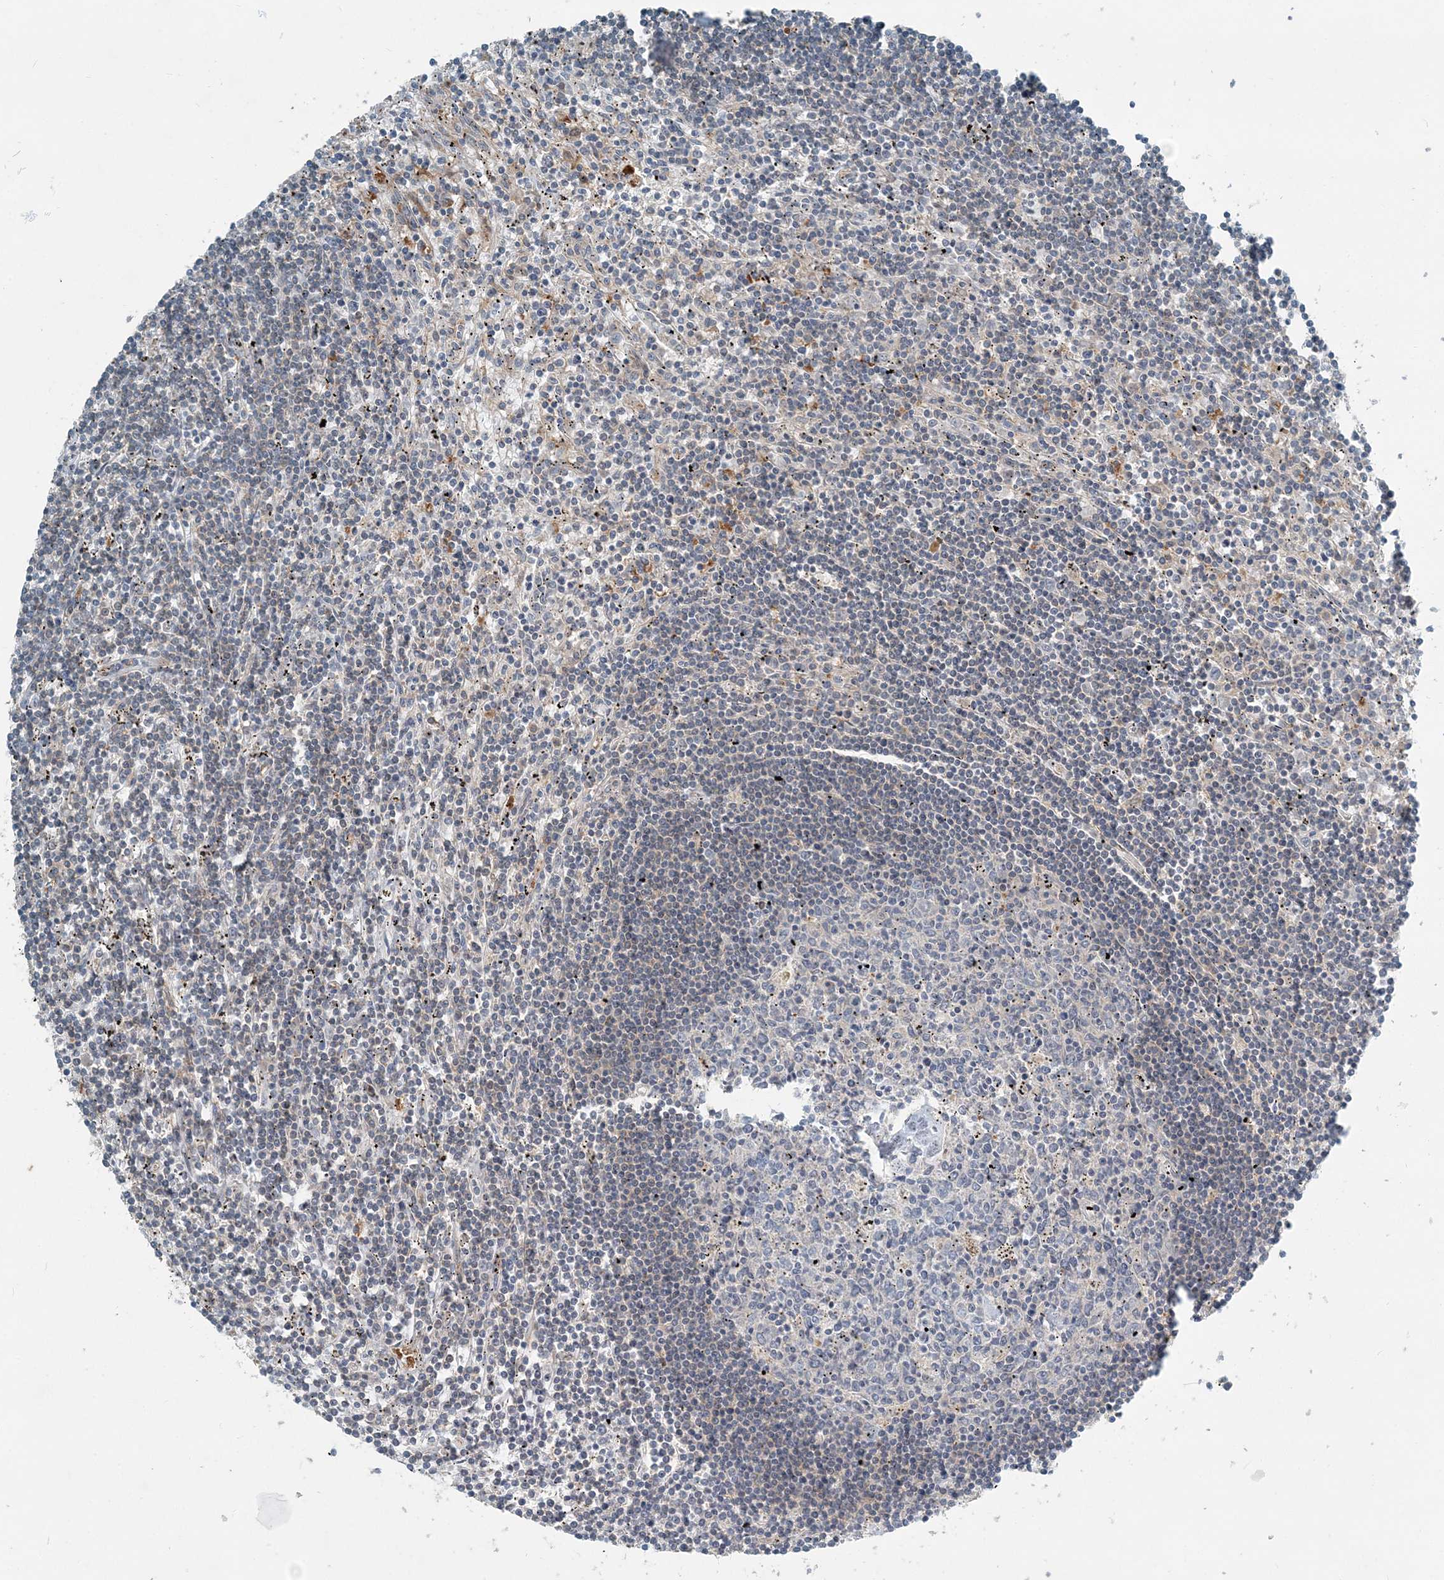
{"staining": {"intensity": "negative", "quantity": "none", "location": "none"}, "tissue": "lymphoma", "cell_type": "Tumor cells", "image_type": "cancer", "snomed": [{"axis": "morphology", "description": "Malignant lymphoma, non-Hodgkin's type, Low grade"}, {"axis": "topography", "description": "Spleen"}], "caption": "Lymphoma stained for a protein using immunohistochemistry (IHC) displays no expression tumor cells.", "gene": "ARMH1", "patient": {"sex": "male", "age": 76}}